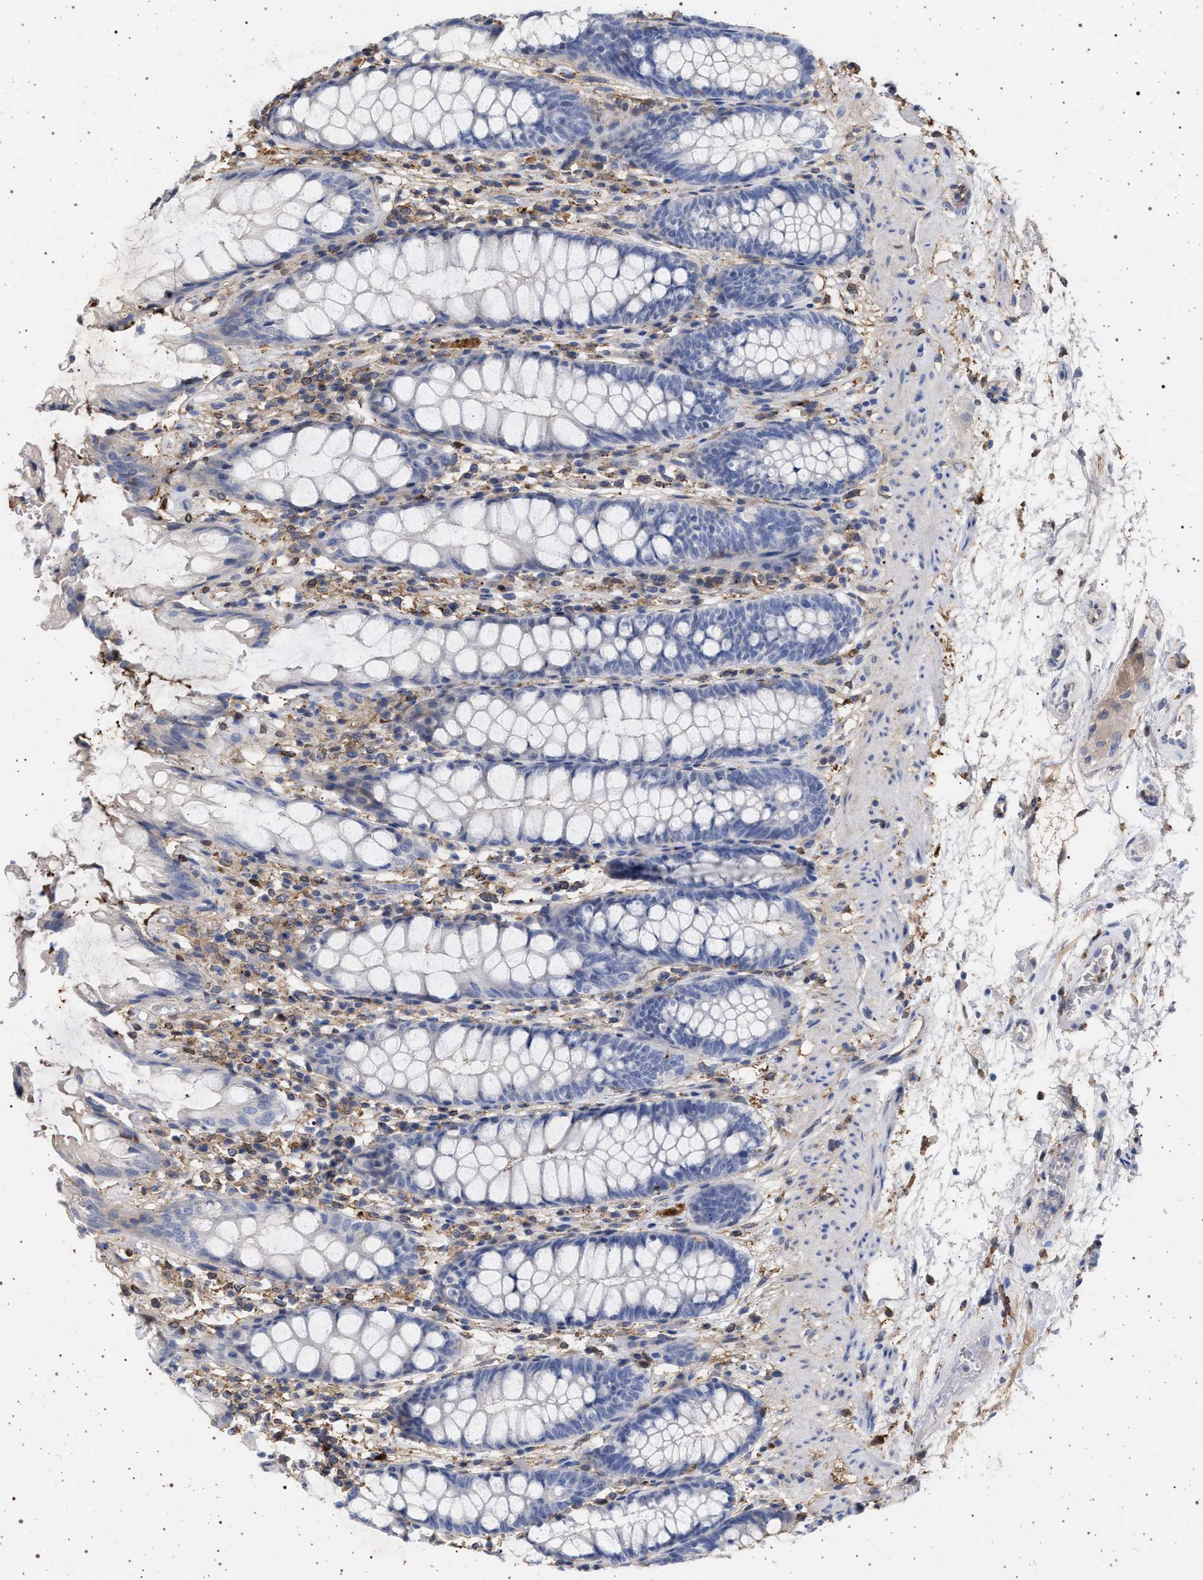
{"staining": {"intensity": "negative", "quantity": "none", "location": "none"}, "tissue": "rectum", "cell_type": "Glandular cells", "image_type": "normal", "snomed": [{"axis": "morphology", "description": "Normal tissue, NOS"}, {"axis": "topography", "description": "Rectum"}], "caption": "An image of rectum stained for a protein exhibits no brown staining in glandular cells. (Brightfield microscopy of DAB immunohistochemistry (IHC) at high magnification).", "gene": "PLG", "patient": {"sex": "male", "age": 64}}